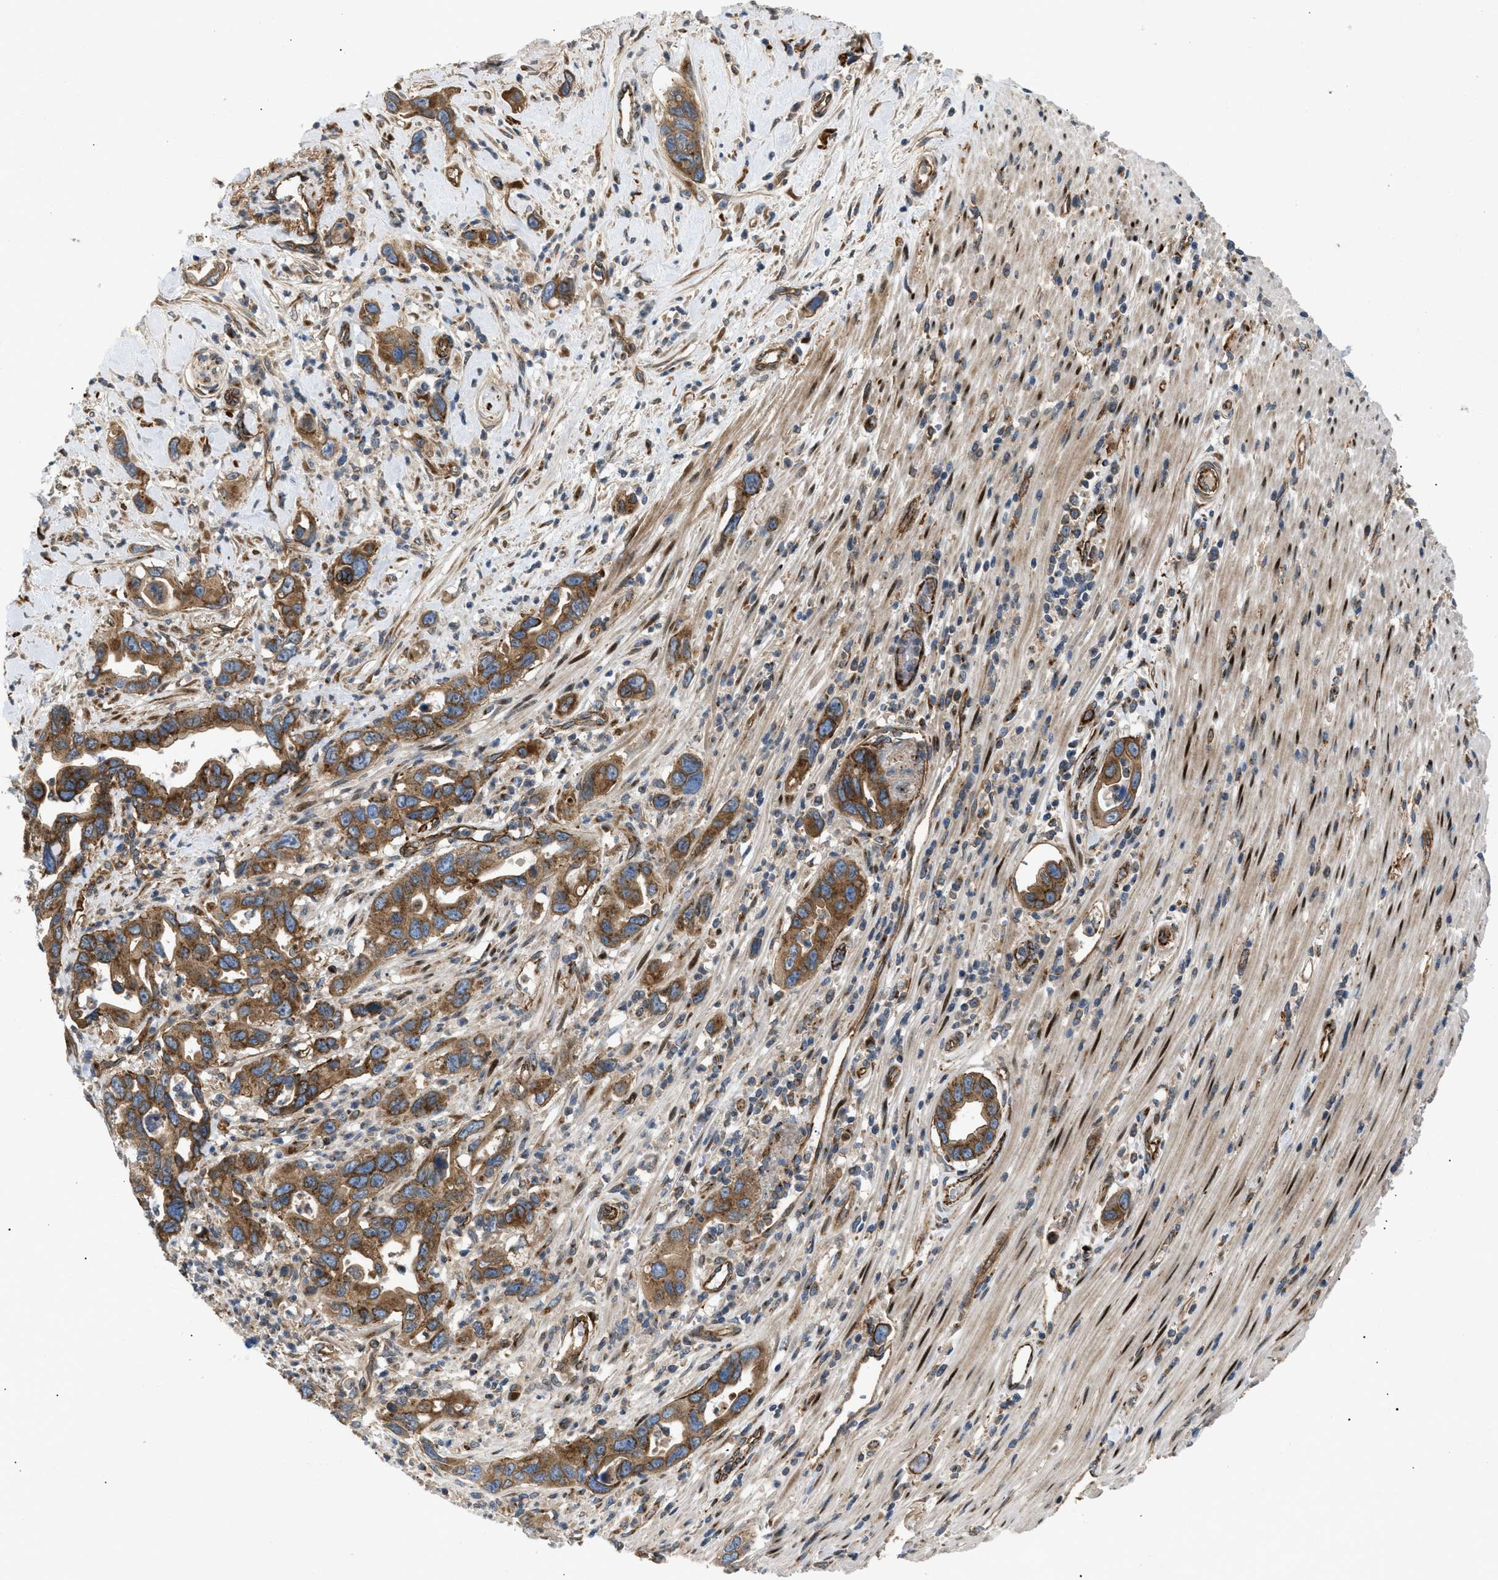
{"staining": {"intensity": "strong", "quantity": ">75%", "location": "cytoplasmic/membranous"}, "tissue": "pancreatic cancer", "cell_type": "Tumor cells", "image_type": "cancer", "snomed": [{"axis": "morphology", "description": "Adenocarcinoma, NOS"}, {"axis": "topography", "description": "Pancreas"}], "caption": "Tumor cells exhibit high levels of strong cytoplasmic/membranous expression in approximately >75% of cells in adenocarcinoma (pancreatic). The protein is stained brown, and the nuclei are stained in blue (DAB (3,3'-diaminobenzidine) IHC with brightfield microscopy, high magnification).", "gene": "LYSMD3", "patient": {"sex": "female", "age": 70}}